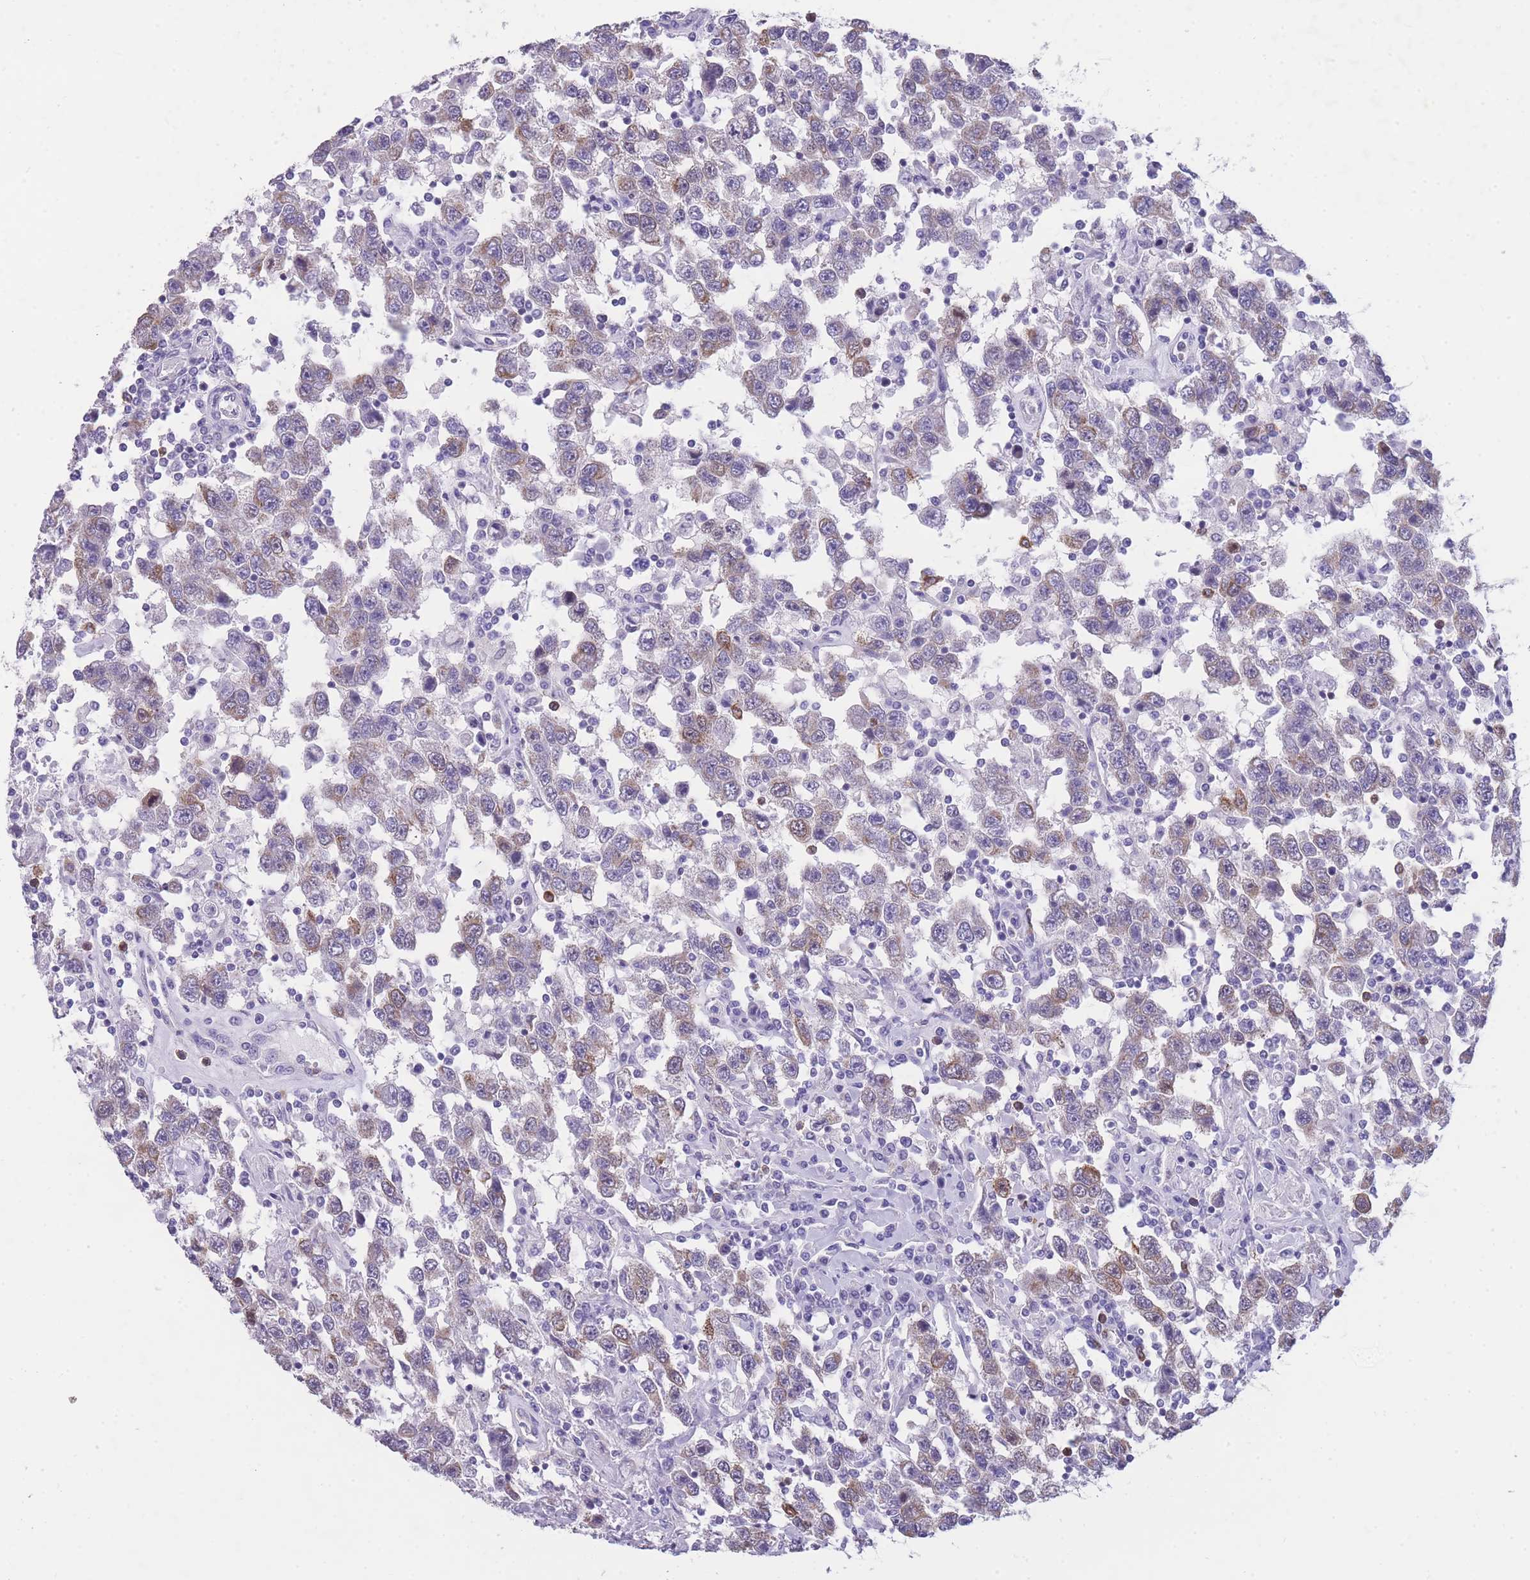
{"staining": {"intensity": "moderate", "quantity": "25%-75%", "location": "cytoplasmic/membranous,nuclear"}, "tissue": "testis cancer", "cell_type": "Tumor cells", "image_type": "cancer", "snomed": [{"axis": "morphology", "description": "Seminoma, NOS"}, {"axis": "topography", "description": "Testis"}], "caption": "Moderate cytoplasmic/membranous and nuclear positivity for a protein is appreciated in about 25%-75% of tumor cells of seminoma (testis) using IHC.", "gene": "ZNF662", "patient": {"sex": "male", "age": 41}}